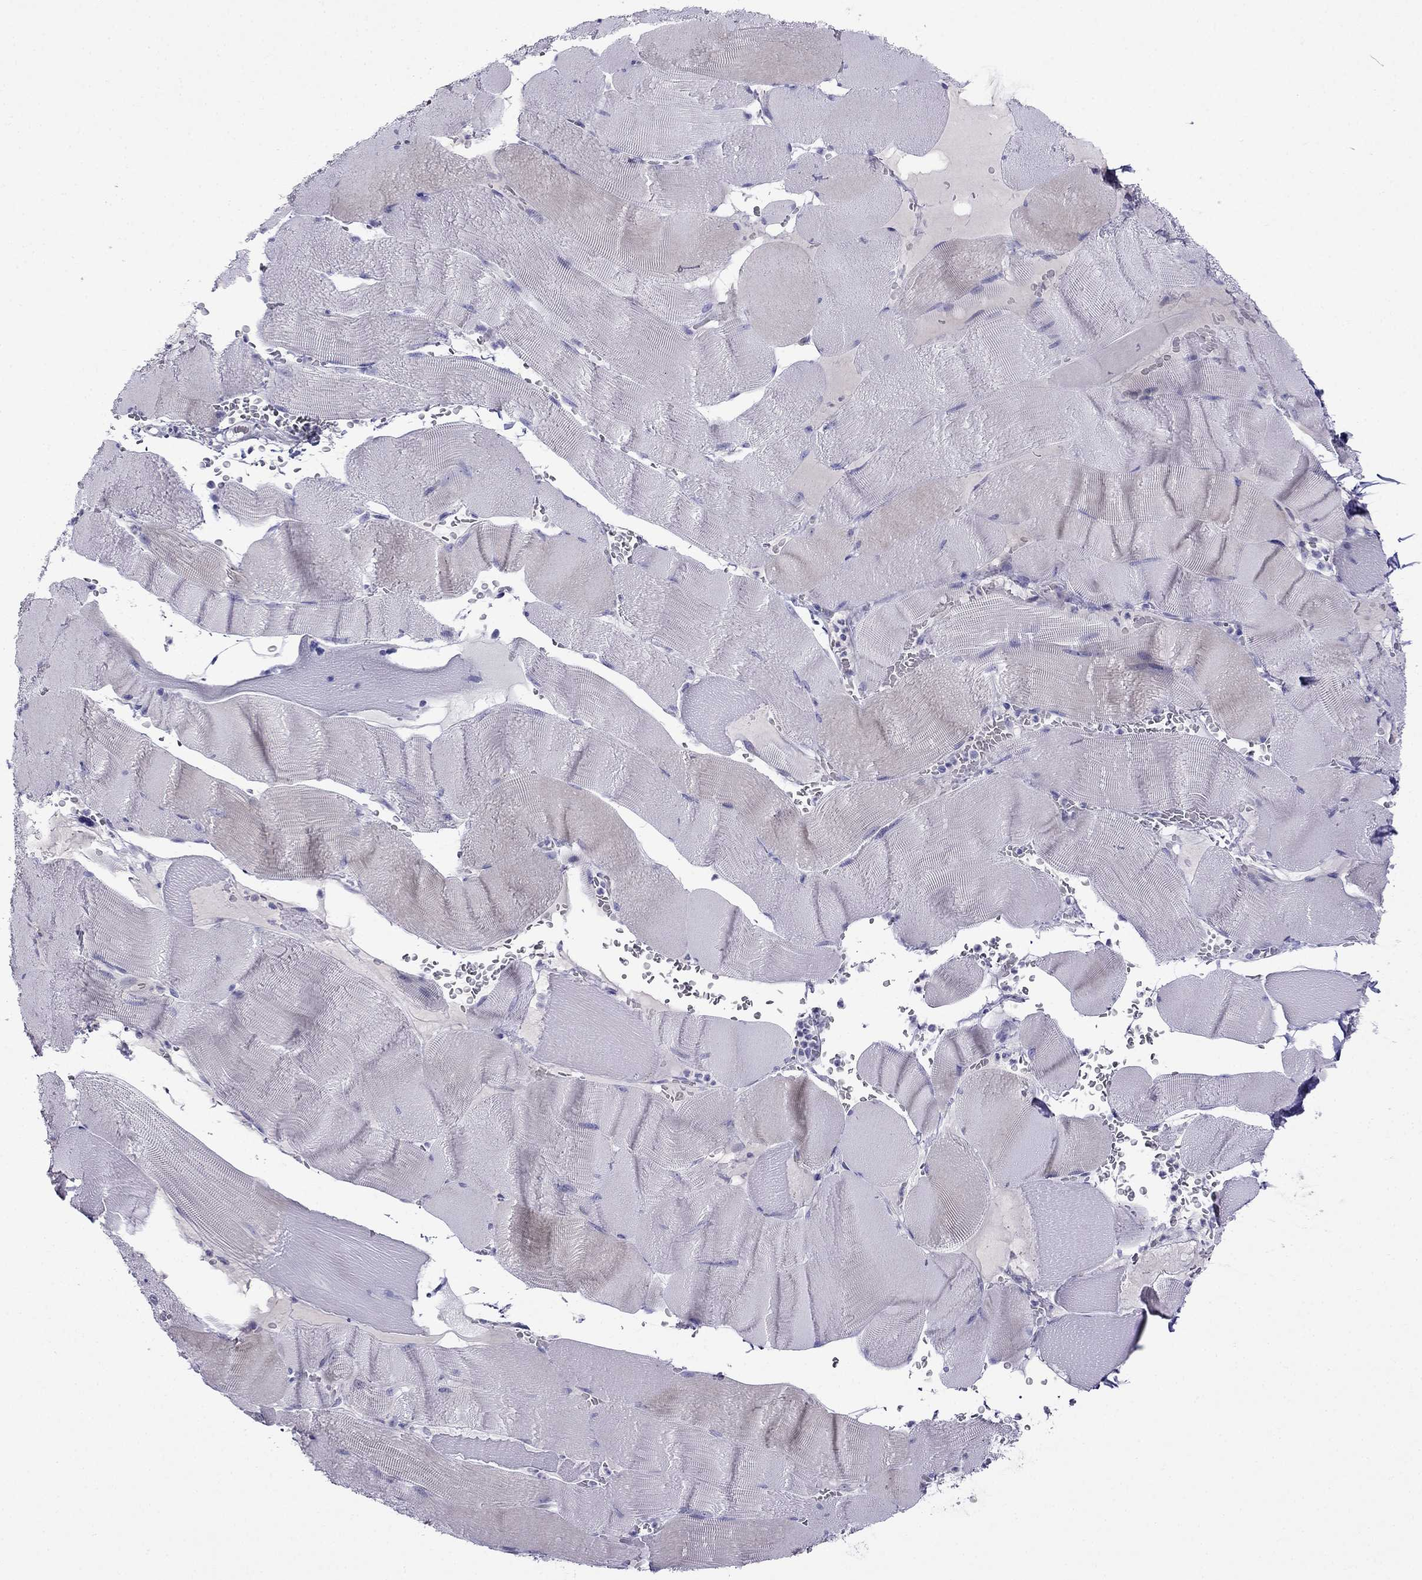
{"staining": {"intensity": "negative", "quantity": "none", "location": "none"}, "tissue": "skeletal muscle", "cell_type": "Myocytes", "image_type": "normal", "snomed": [{"axis": "morphology", "description": "Normal tissue, NOS"}, {"axis": "topography", "description": "Skeletal muscle"}], "caption": "This is an IHC image of unremarkable skeletal muscle. There is no expression in myocytes.", "gene": "PATE1", "patient": {"sex": "male", "age": 56}}